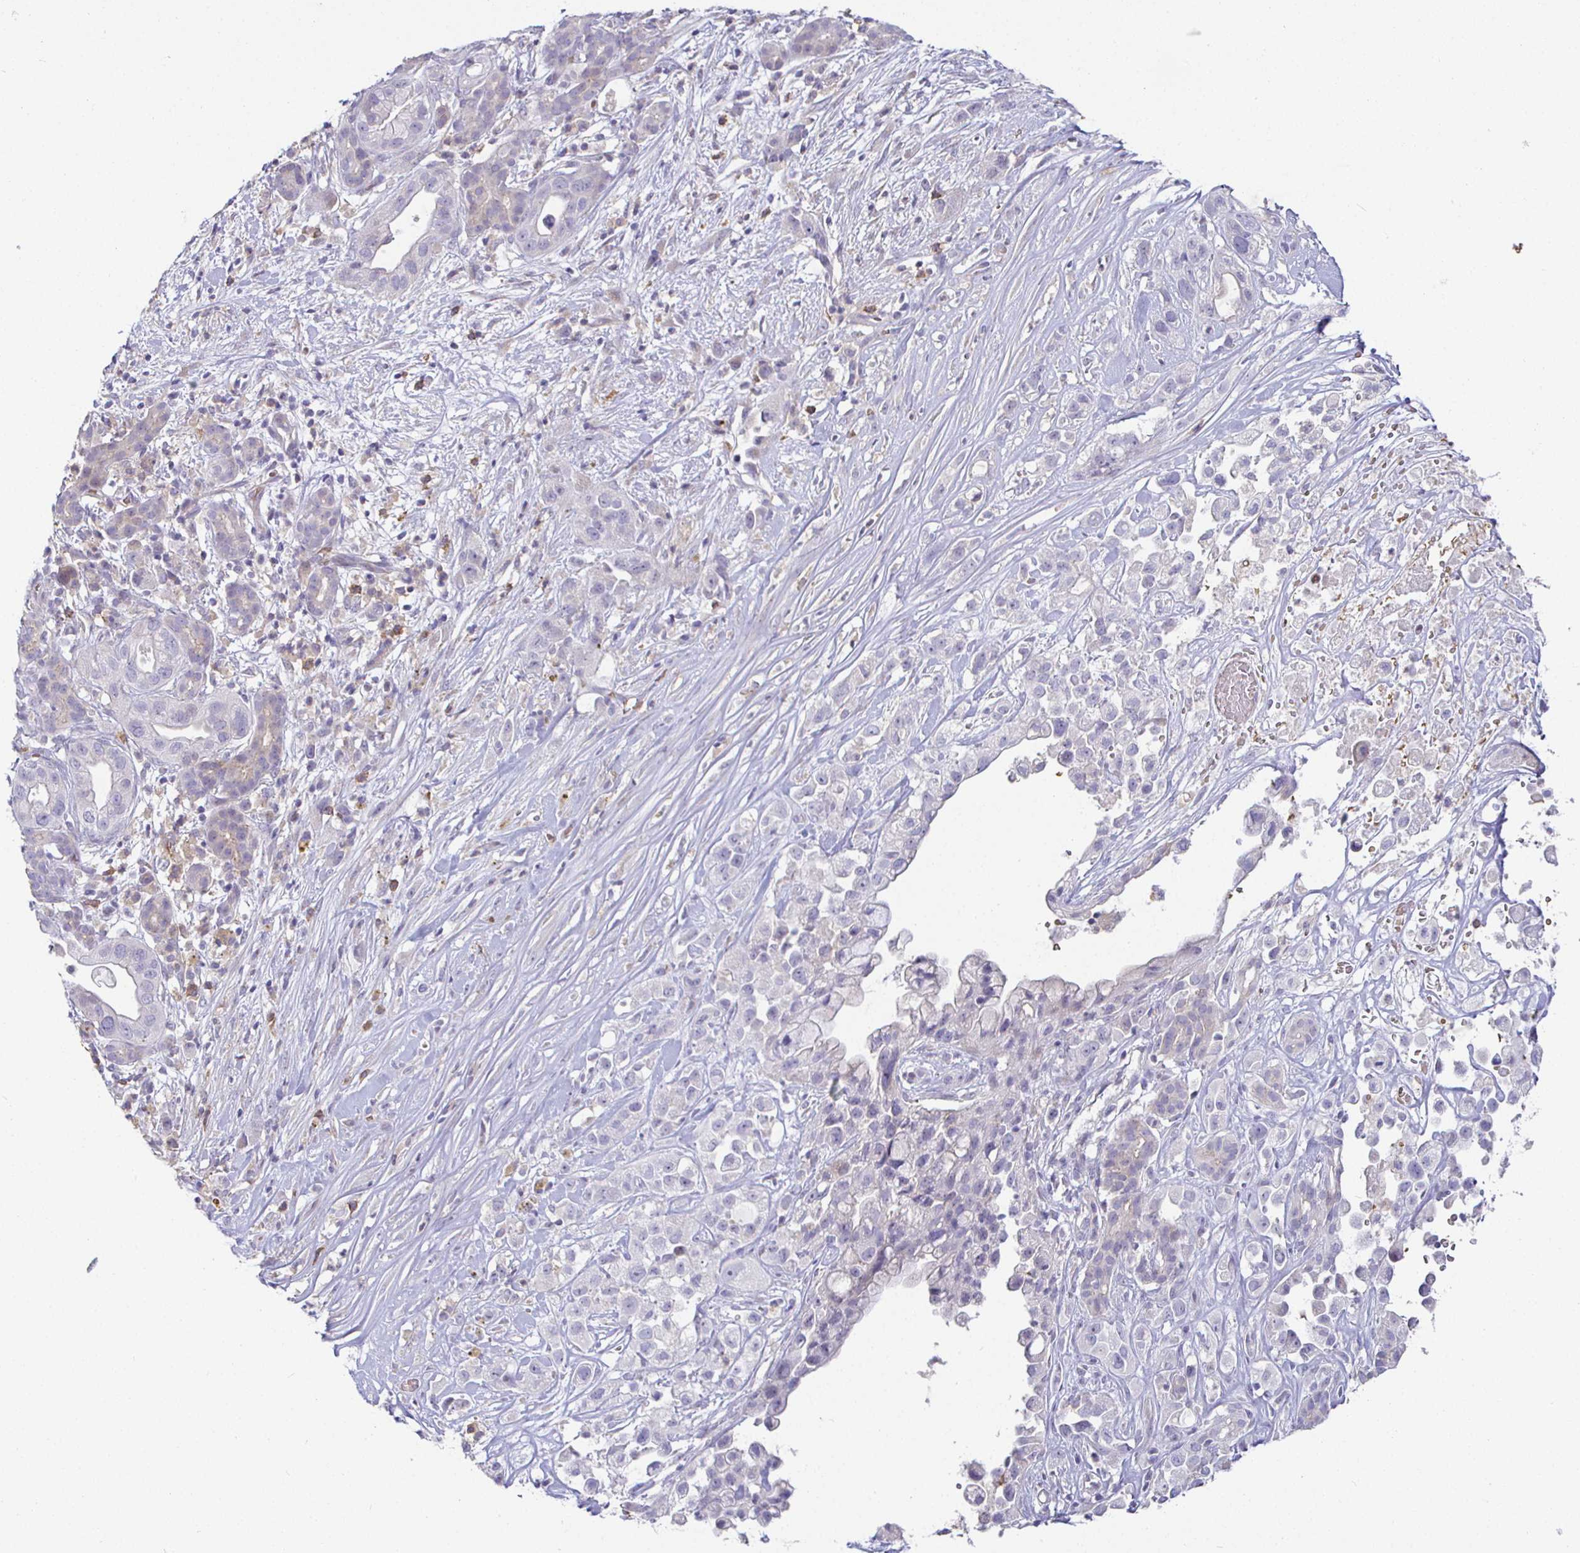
{"staining": {"intensity": "negative", "quantity": "none", "location": "none"}, "tissue": "pancreatic cancer", "cell_type": "Tumor cells", "image_type": "cancer", "snomed": [{"axis": "morphology", "description": "Adenocarcinoma, NOS"}, {"axis": "topography", "description": "Pancreas"}], "caption": "A photomicrograph of human adenocarcinoma (pancreatic) is negative for staining in tumor cells. Brightfield microscopy of IHC stained with DAB (brown) and hematoxylin (blue), captured at high magnification.", "gene": "SIRPA", "patient": {"sex": "male", "age": 44}}